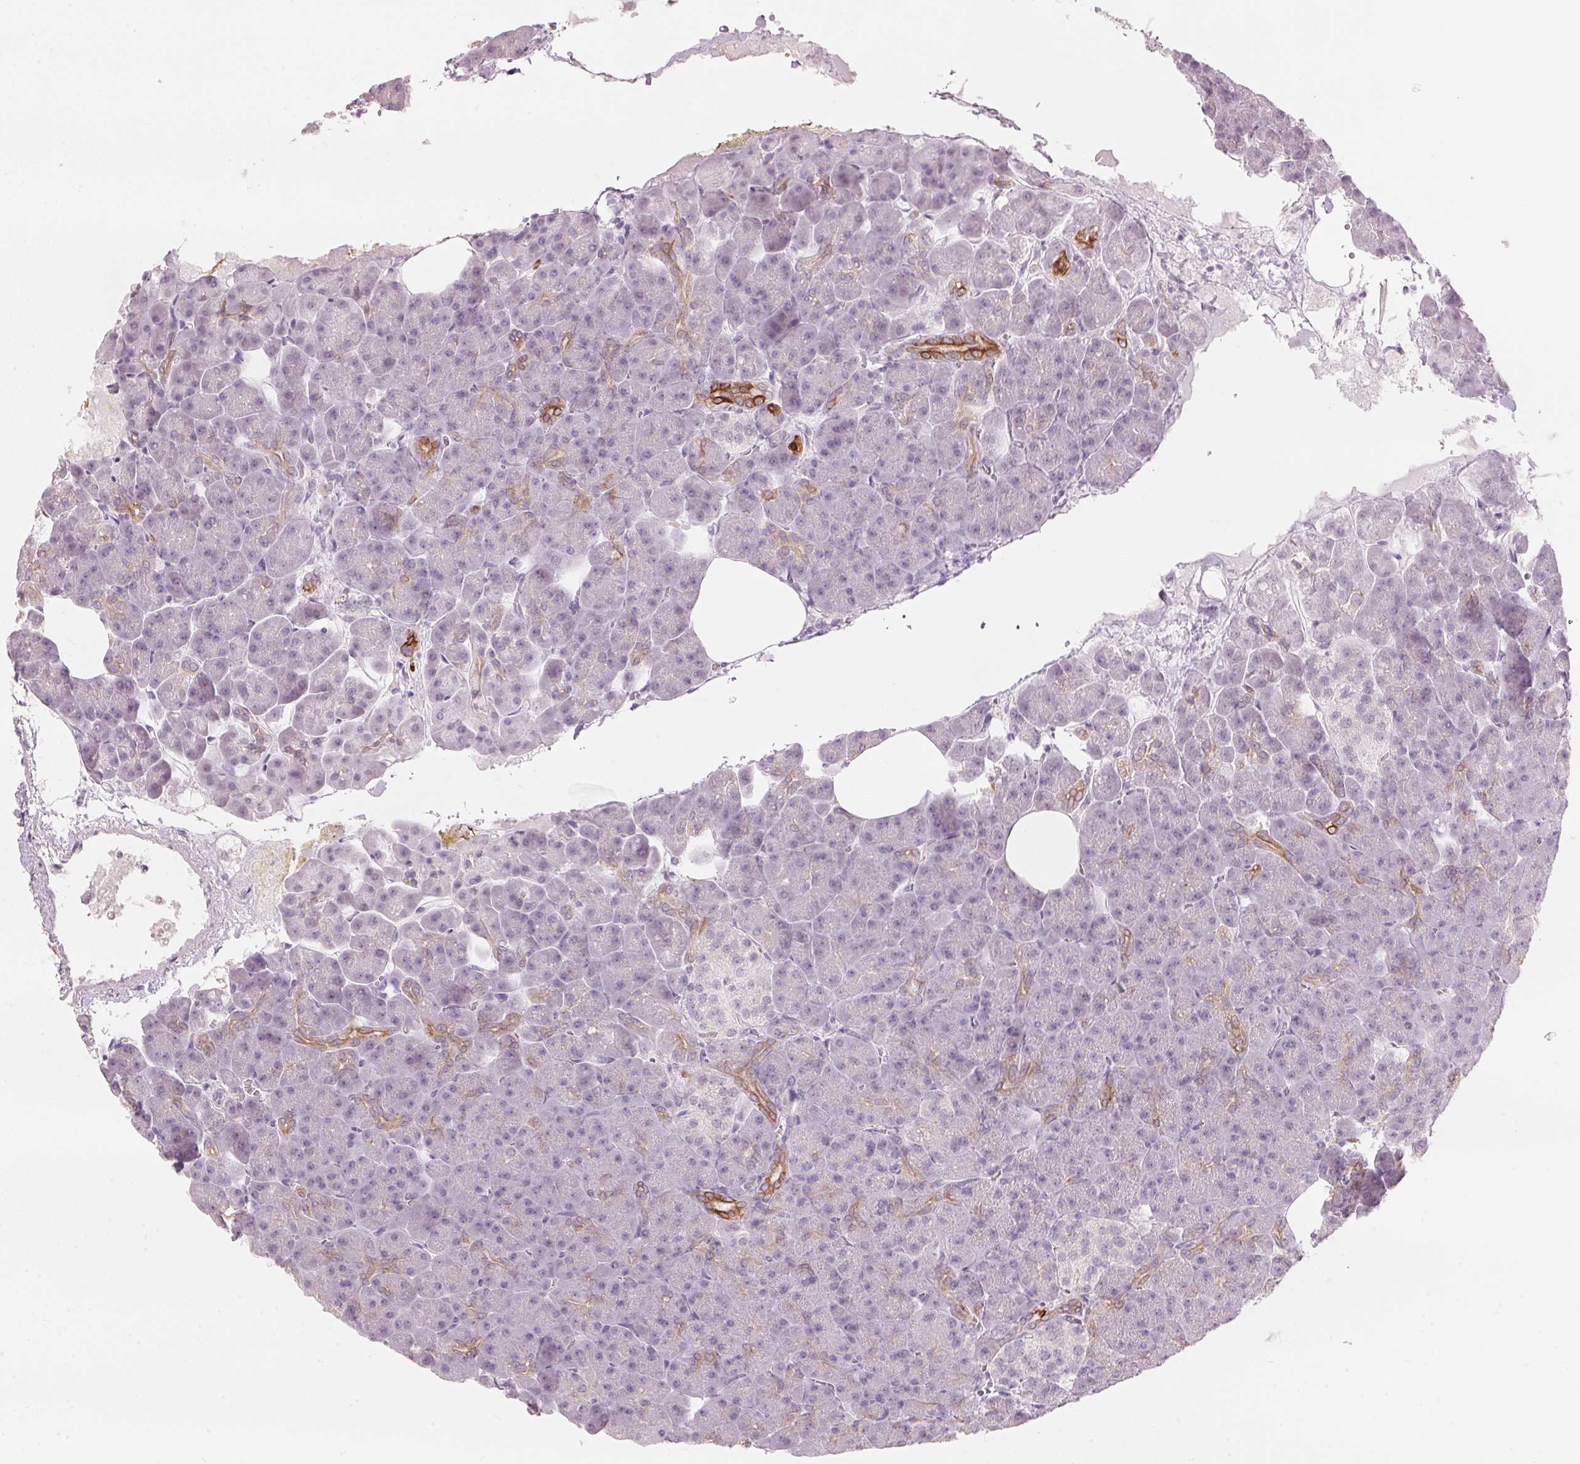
{"staining": {"intensity": "strong", "quantity": "<25%", "location": "cytoplasmic/membranous"}, "tissue": "pancreas", "cell_type": "Exocrine glandular cells", "image_type": "normal", "snomed": [{"axis": "morphology", "description": "Normal tissue, NOS"}, {"axis": "topography", "description": "Pancreas"}], "caption": "Immunohistochemistry image of normal pancreas stained for a protein (brown), which demonstrates medium levels of strong cytoplasmic/membranous expression in approximately <25% of exocrine glandular cells.", "gene": "SCTR", "patient": {"sex": "female", "age": 74}}